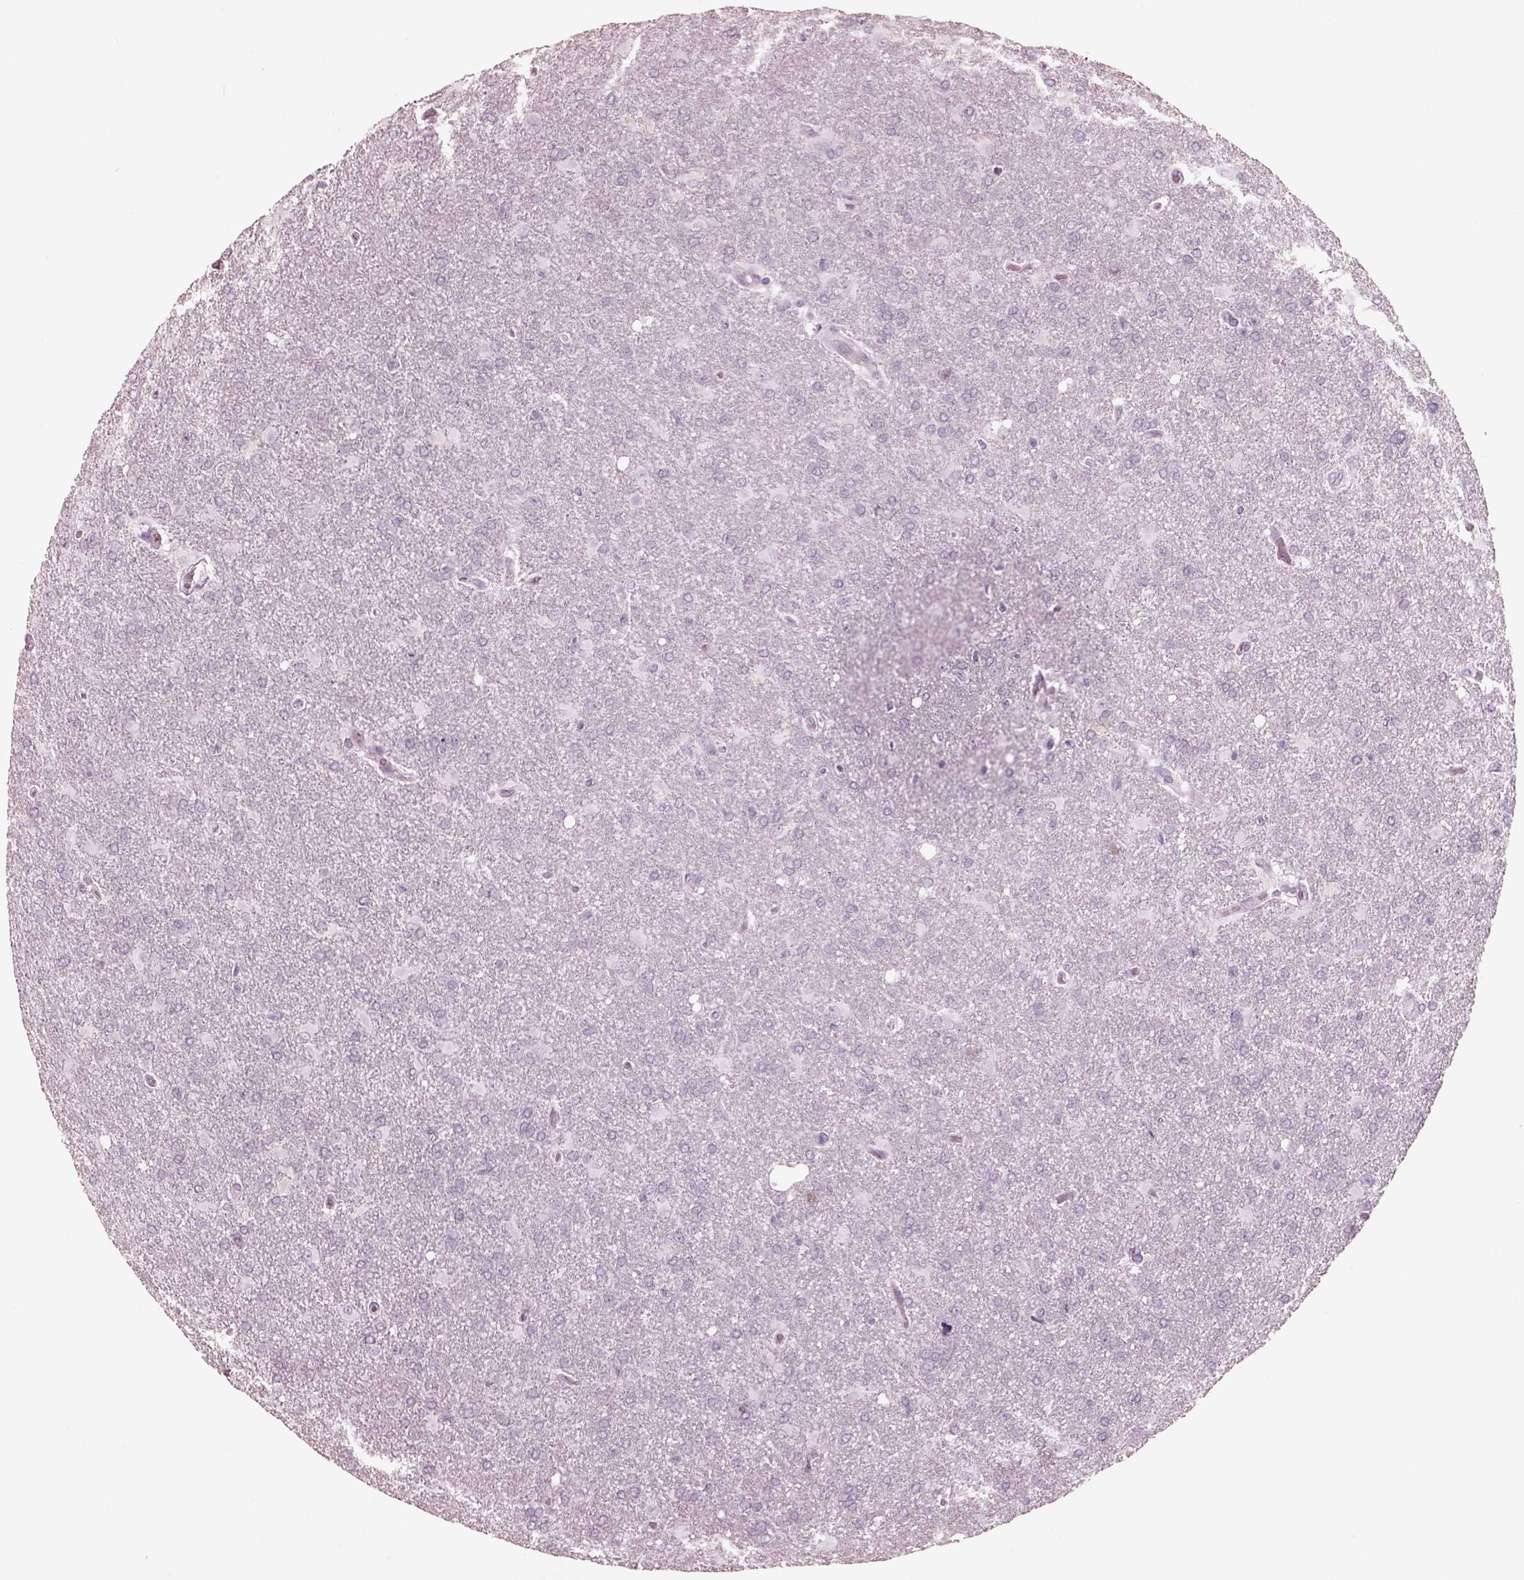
{"staining": {"intensity": "negative", "quantity": "none", "location": "none"}, "tissue": "glioma", "cell_type": "Tumor cells", "image_type": "cancer", "snomed": [{"axis": "morphology", "description": "Glioma, malignant, High grade"}, {"axis": "topography", "description": "Brain"}], "caption": "Immunohistochemistry (IHC) of glioma exhibits no staining in tumor cells.", "gene": "KRTAP24-1", "patient": {"sex": "male", "age": 68}}